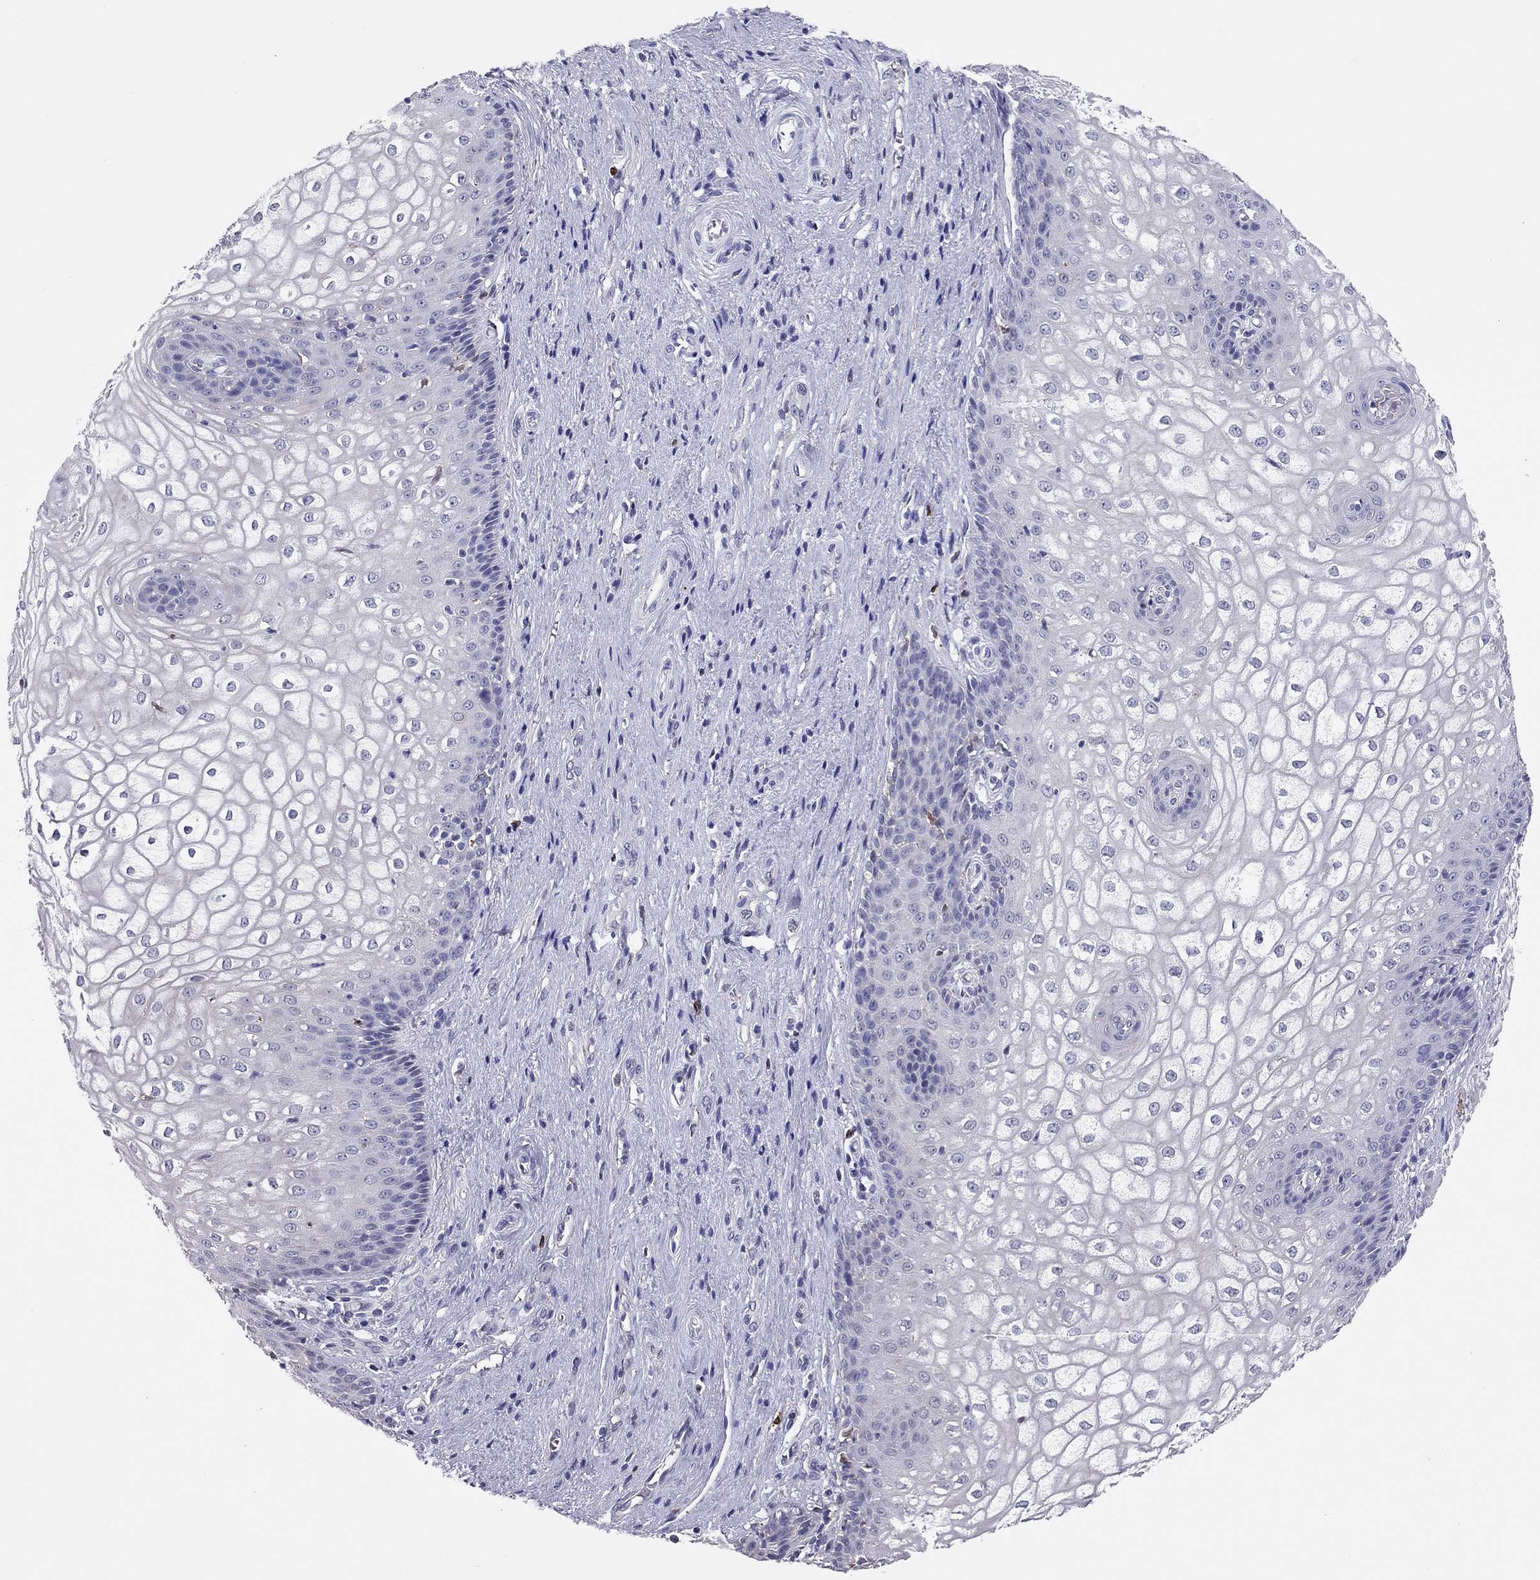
{"staining": {"intensity": "negative", "quantity": "none", "location": "none"}, "tissue": "vagina", "cell_type": "Squamous epithelial cells", "image_type": "normal", "snomed": [{"axis": "morphology", "description": "Normal tissue, NOS"}, {"axis": "topography", "description": "Vagina"}], "caption": "Normal vagina was stained to show a protein in brown. There is no significant staining in squamous epithelial cells. The staining is performed using DAB (3,3'-diaminobenzidine) brown chromogen with nuclei counter-stained in using hematoxylin.", "gene": "ADORA2A", "patient": {"sex": "female", "age": 34}}